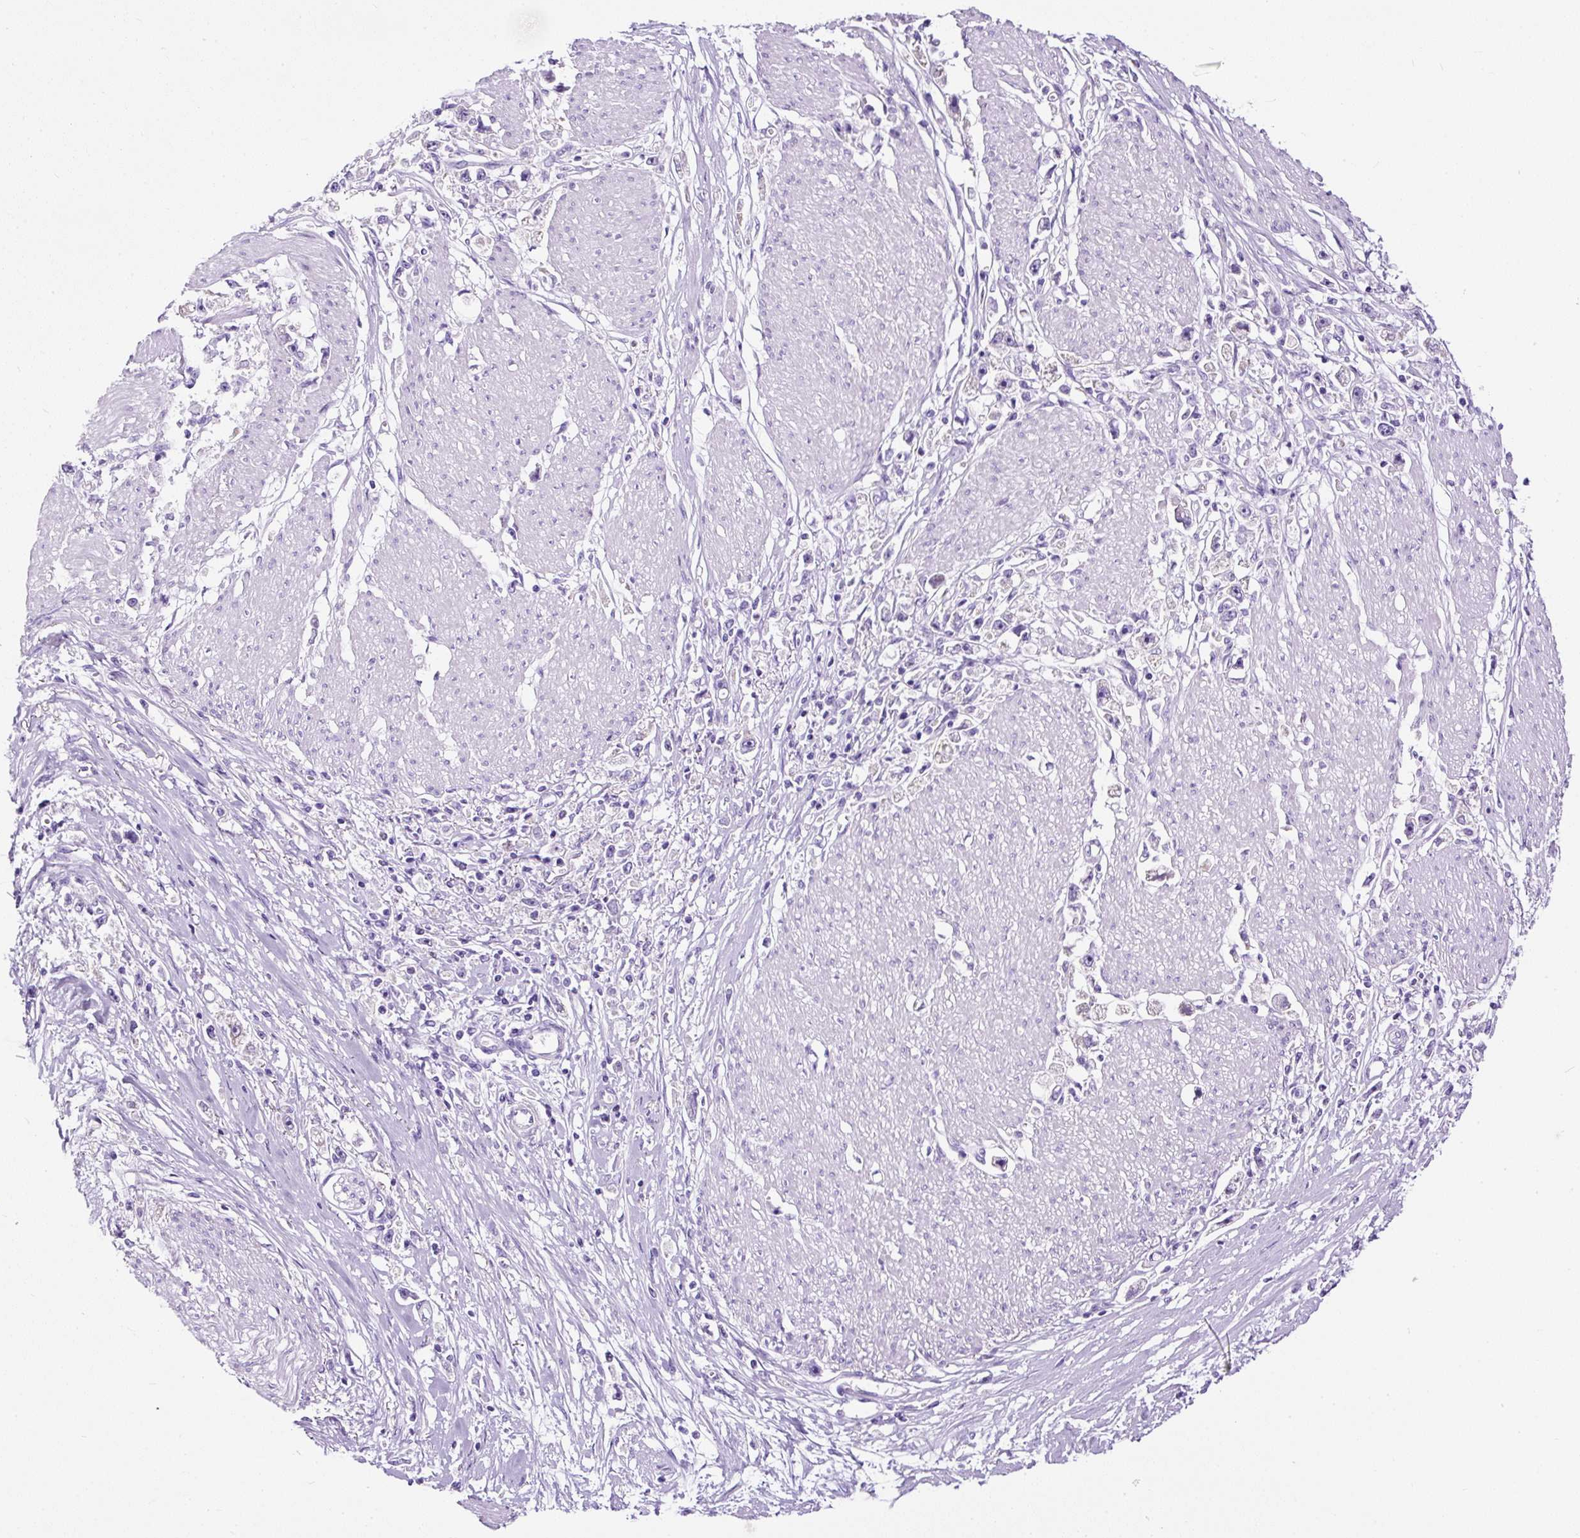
{"staining": {"intensity": "negative", "quantity": "none", "location": "none"}, "tissue": "stomach cancer", "cell_type": "Tumor cells", "image_type": "cancer", "snomed": [{"axis": "morphology", "description": "Adenocarcinoma, NOS"}, {"axis": "topography", "description": "Stomach"}], "caption": "Immunohistochemistry (IHC) image of neoplastic tissue: human stomach cancer (adenocarcinoma) stained with DAB demonstrates no significant protein positivity in tumor cells.", "gene": "STOX2", "patient": {"sex": "female", "age": 59}}